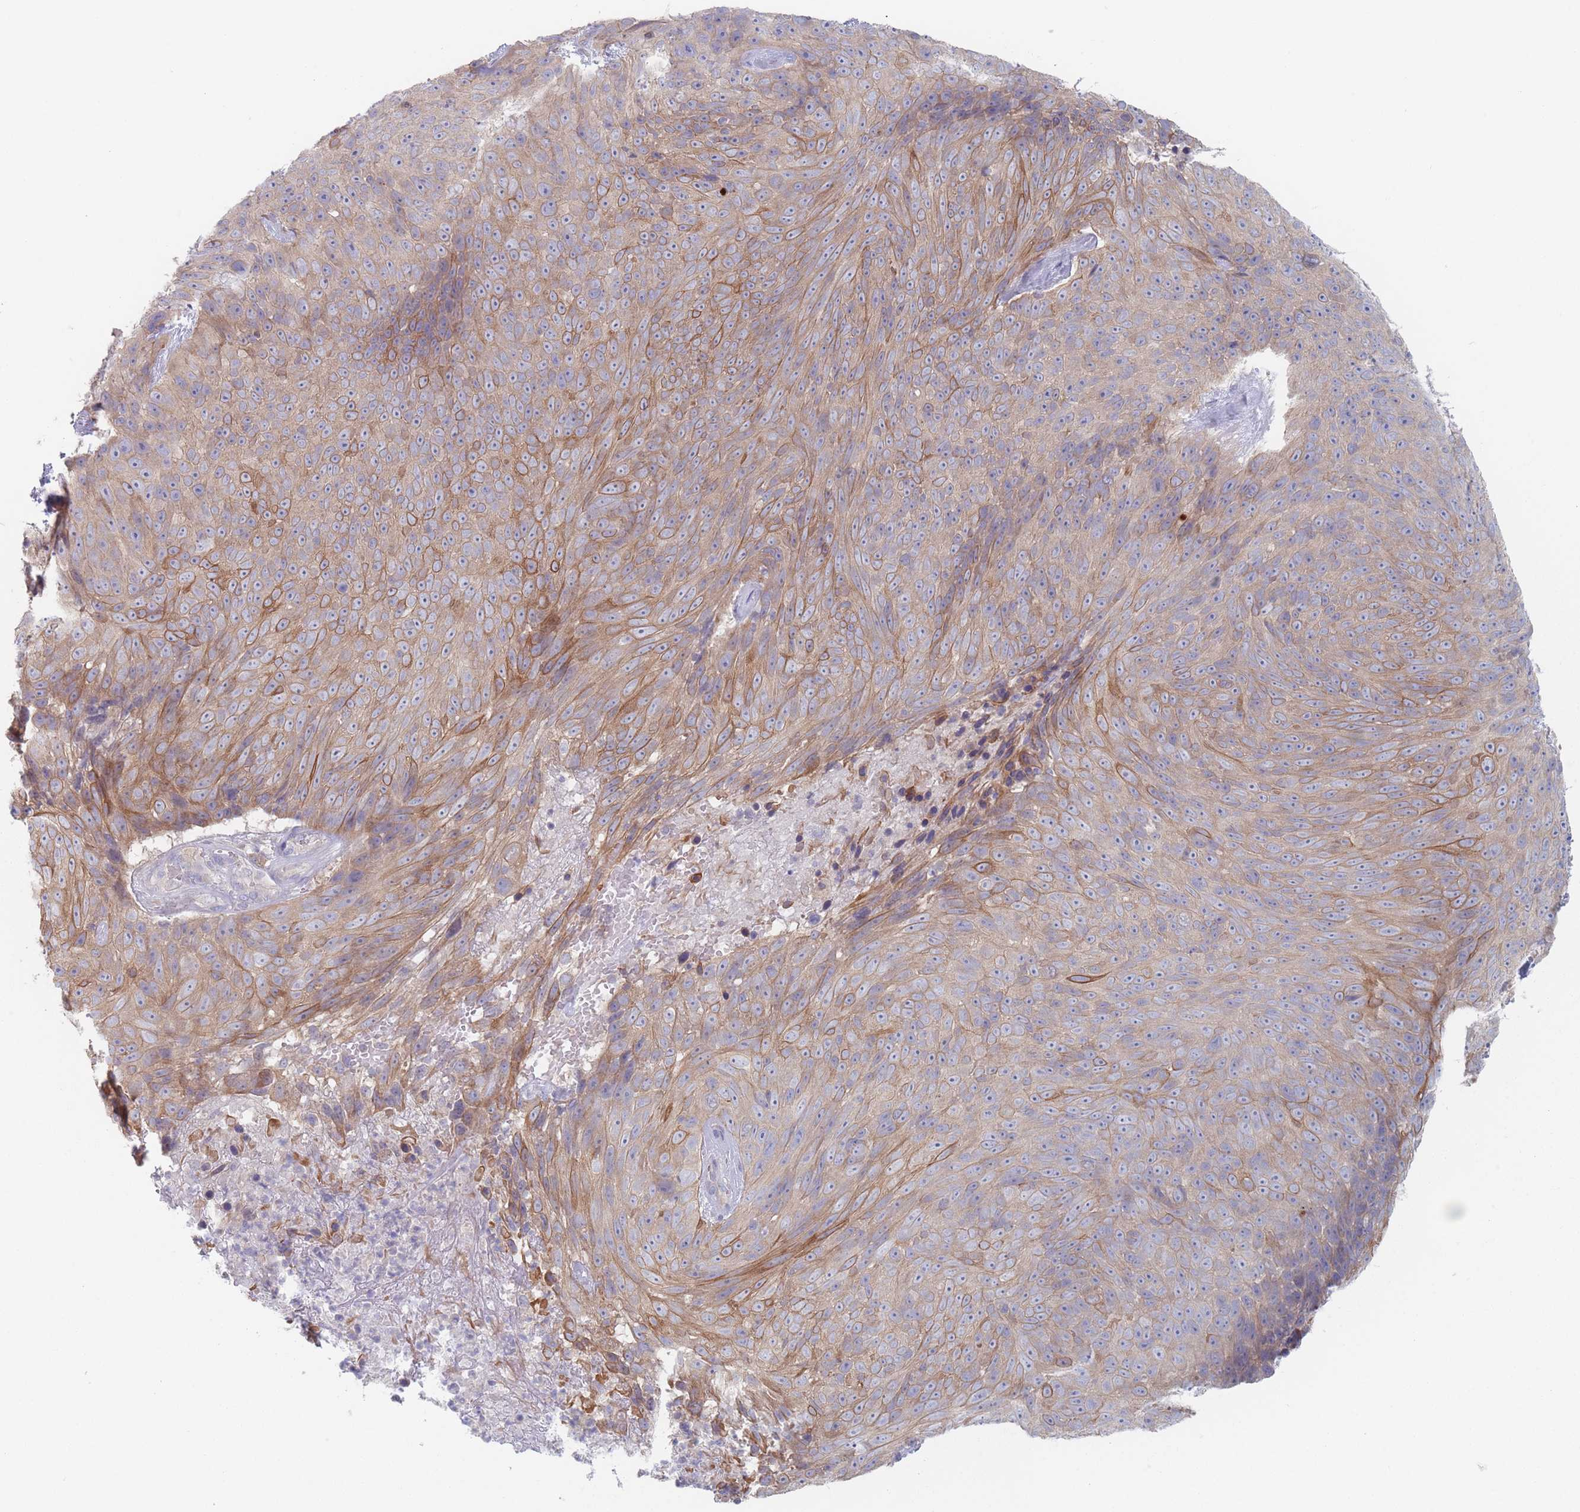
{"staining": {"intensity": "moderate", "quantity": "25%-75%", "location": "cytoplasmic/membranous"}, "tissue": "skin cancer", "cell_type": "Tumor cells", "image_type": "cancer", "snomed": [{"axis": "morphology", "description": "Squamous cell carcinoma, NOS"}, {"axis": "topography", "description": "Skin"}], "caption": "Immunohistochemical staining of human skin cancer displays medium levels of moderate cytoplasmic/membranous protein expression in about 25%-75% of tumor cells. (Brightfield microscopy of DAB IHC at high magnification).", "gene": "EFCC1", "patient": {"sex": "female", "age": 87}}